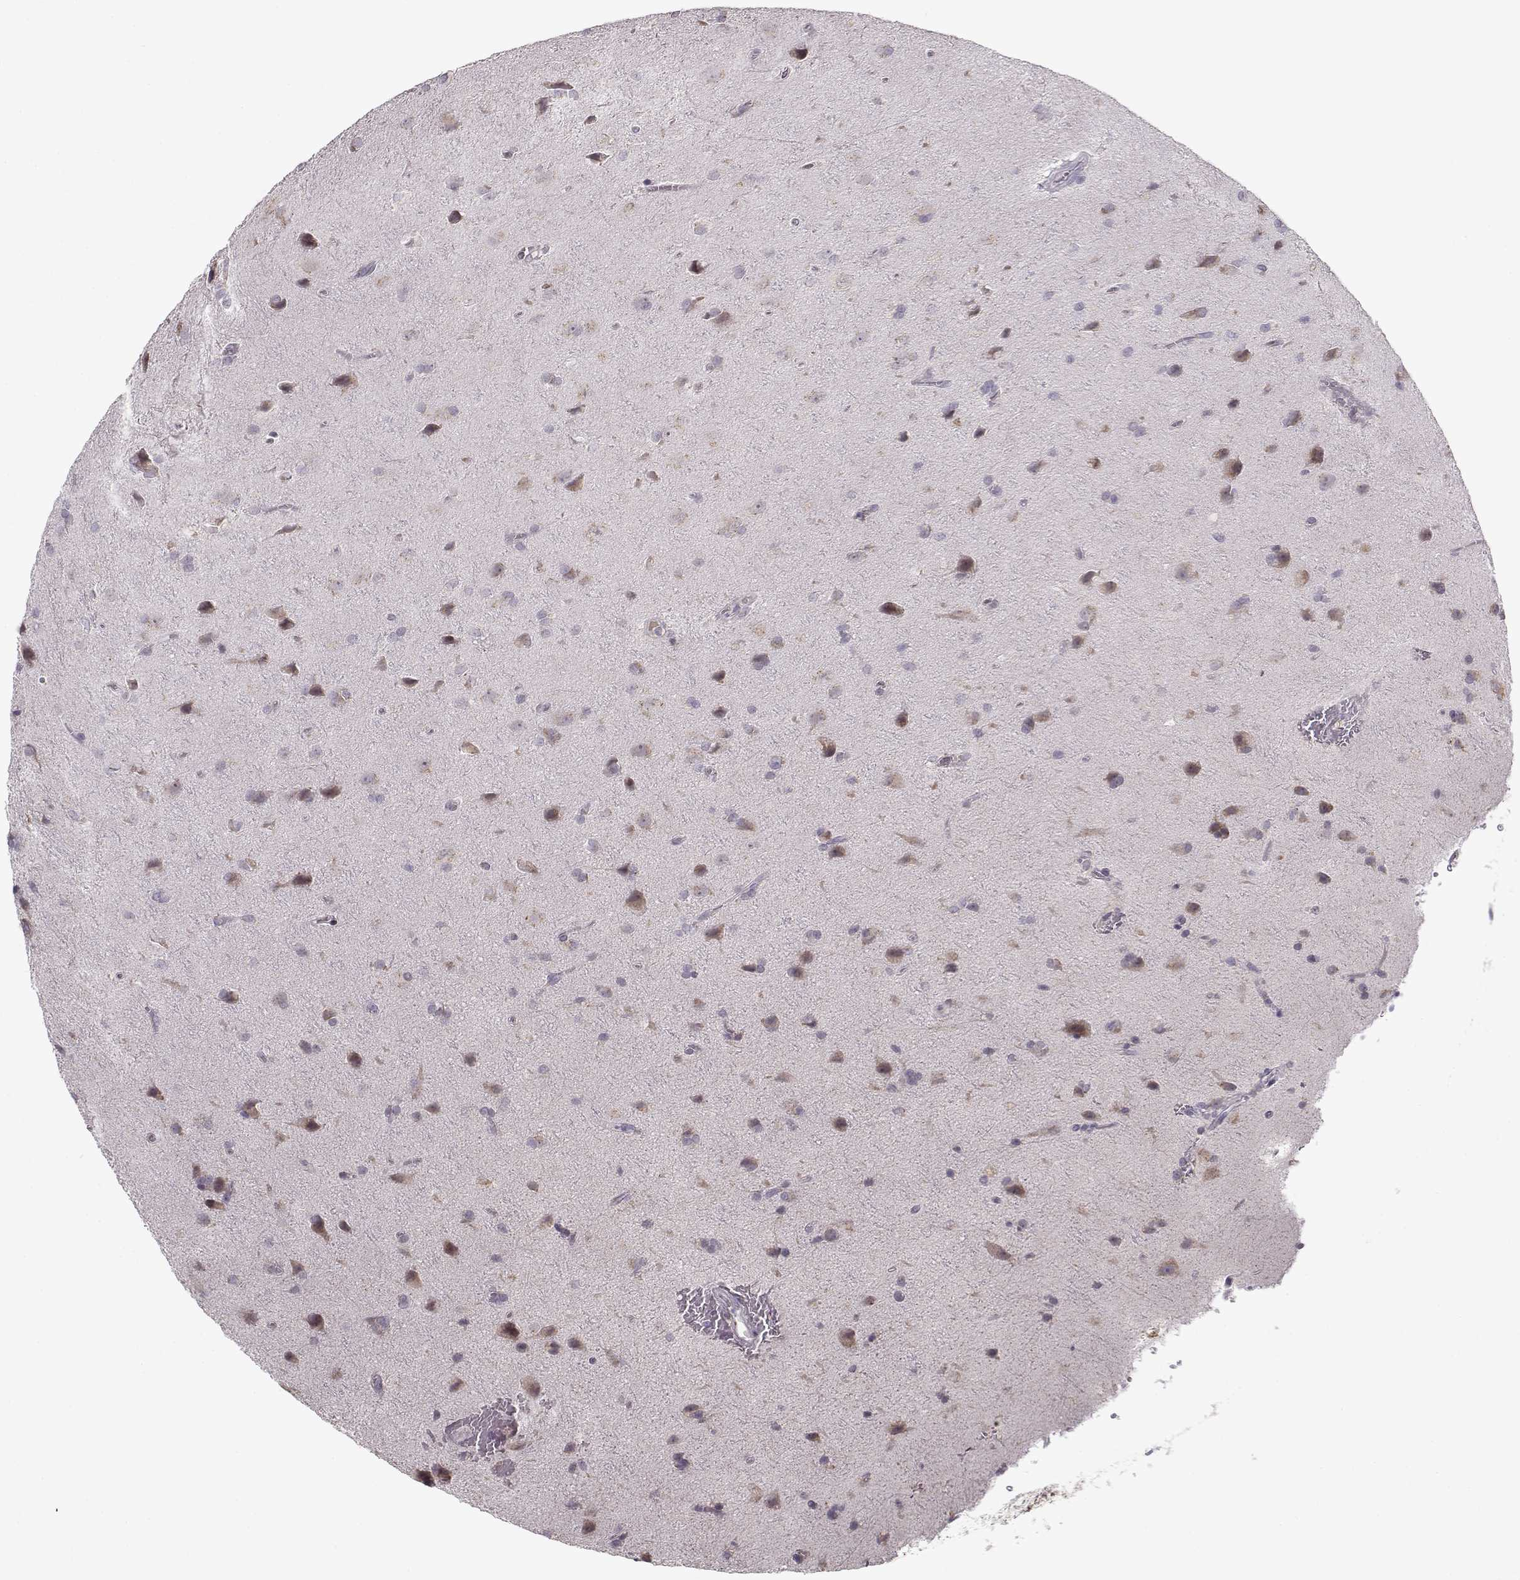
{"staining": {"intensity": "weak", "quantity": "25%-75%", "location": "cytoplasmic/membranous"}, "tissue": "glioma", "cell_type": "Tumor cells", "image_type": "cancer", "snomed": [{"axis": "morphology", "description": "Glioma, malignant, Low grade"}, {"axis": "topography", "description": "Brain"}], "caption": "Immunohistochemical staining of low-grade glioma (malignant) shows low levels of weak cytoplasmic/membranous staining in about 25%-75% of tumor cells.", "gene": "SLC4A5", "patient": {"sex": "male", "age": 58}}